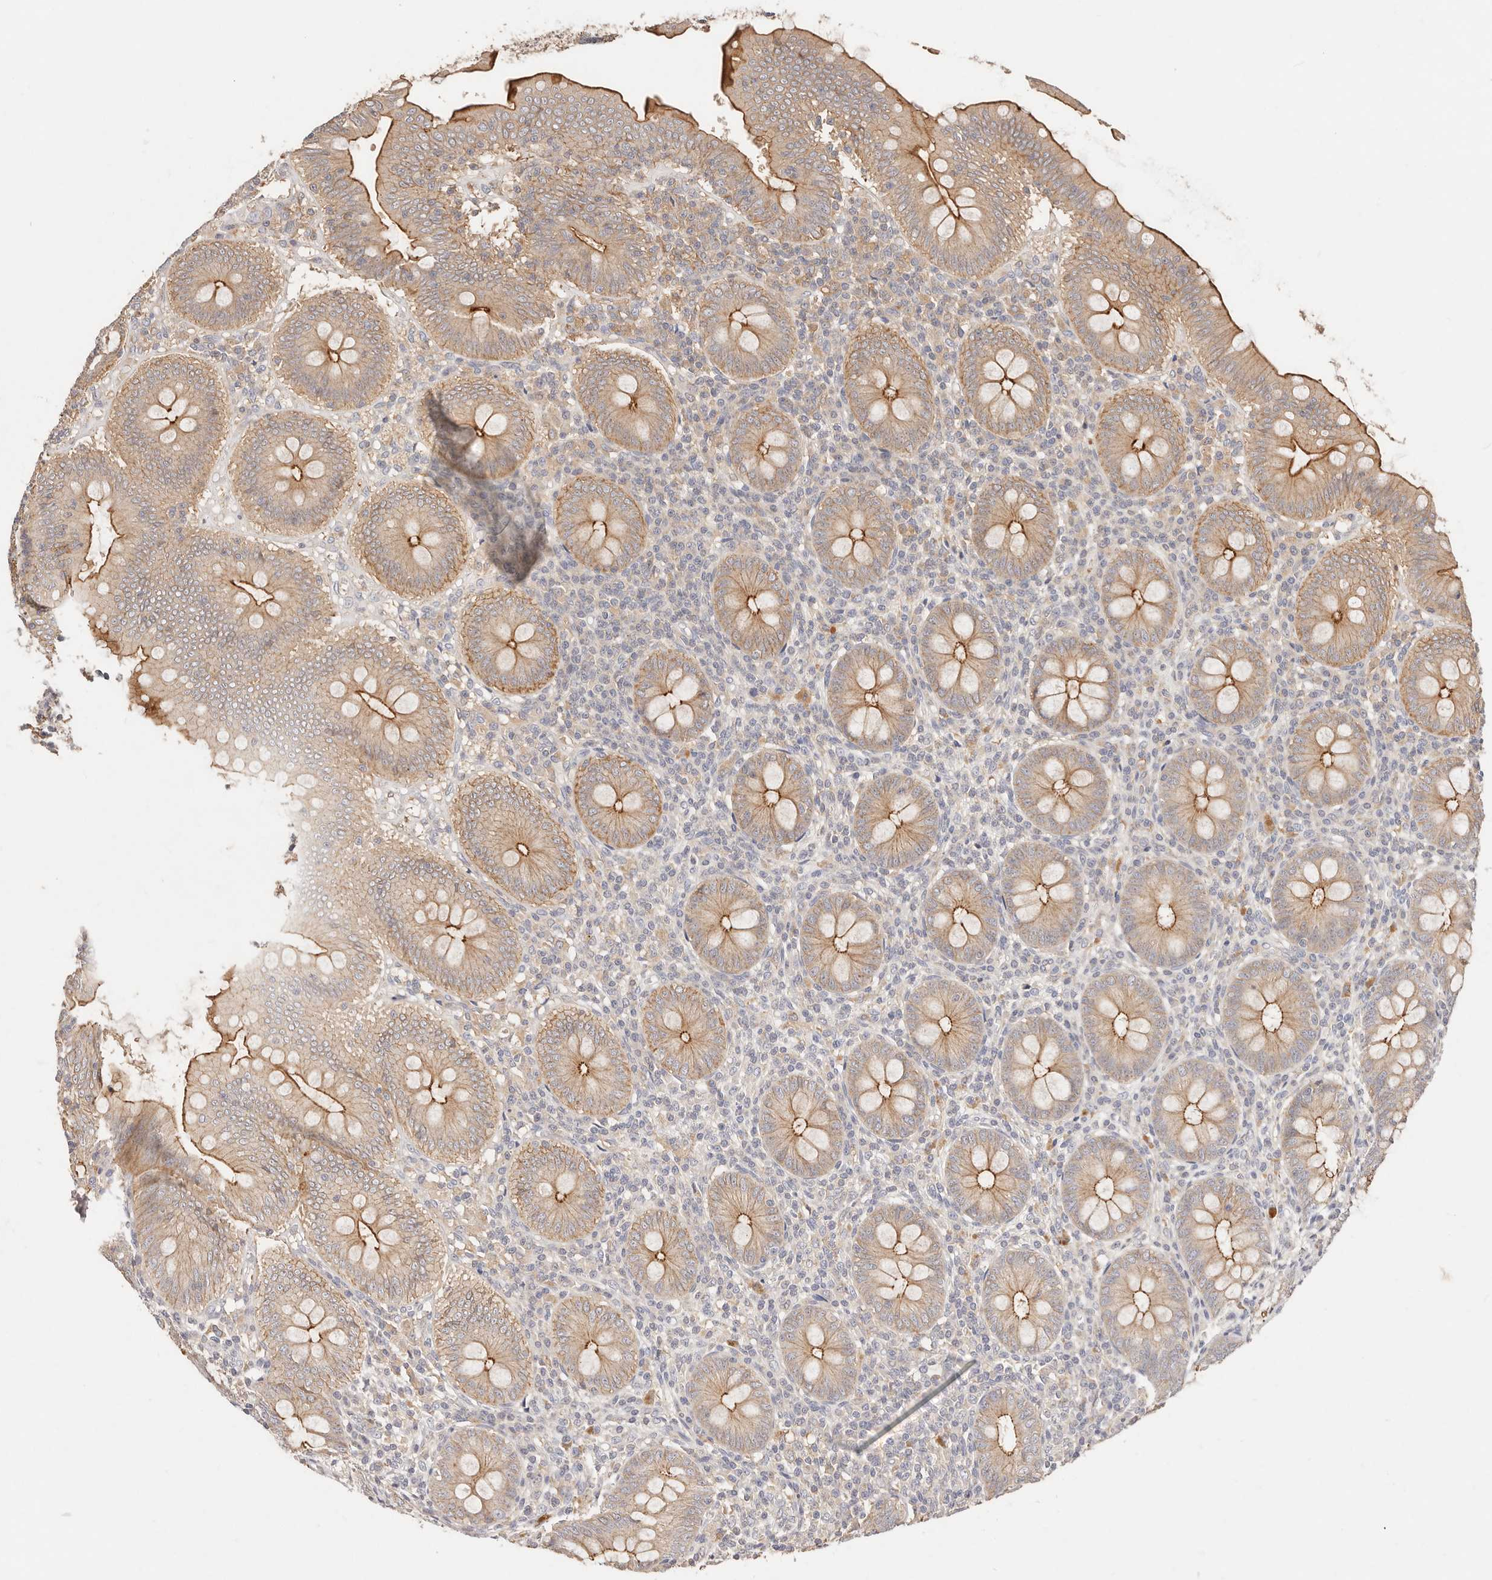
{"staining": {"intensity": "moderate", "quantity": ">75%", "location": "cytoplasmic/membranous"}, "tissue": "appendix", "cell_type": "Glandular cells", "image_type": "normal", "snomed": [{"axis": "morphology", "description": "Normal tissue, NOS"}, {"axis": "topography", "description": "Appendix"}], "caption": "Immunohistochemistry (IHC) image of normal appendix: human appendix stained using IHC shows medium levels of moderate protein expression localized specifically in the cytoplasmic/membranous of glandular cells, appearing as a cytoplasmic/membranous brown color.", "gene": "CXADR", "patient": {"sex": "male", "age": 14}}